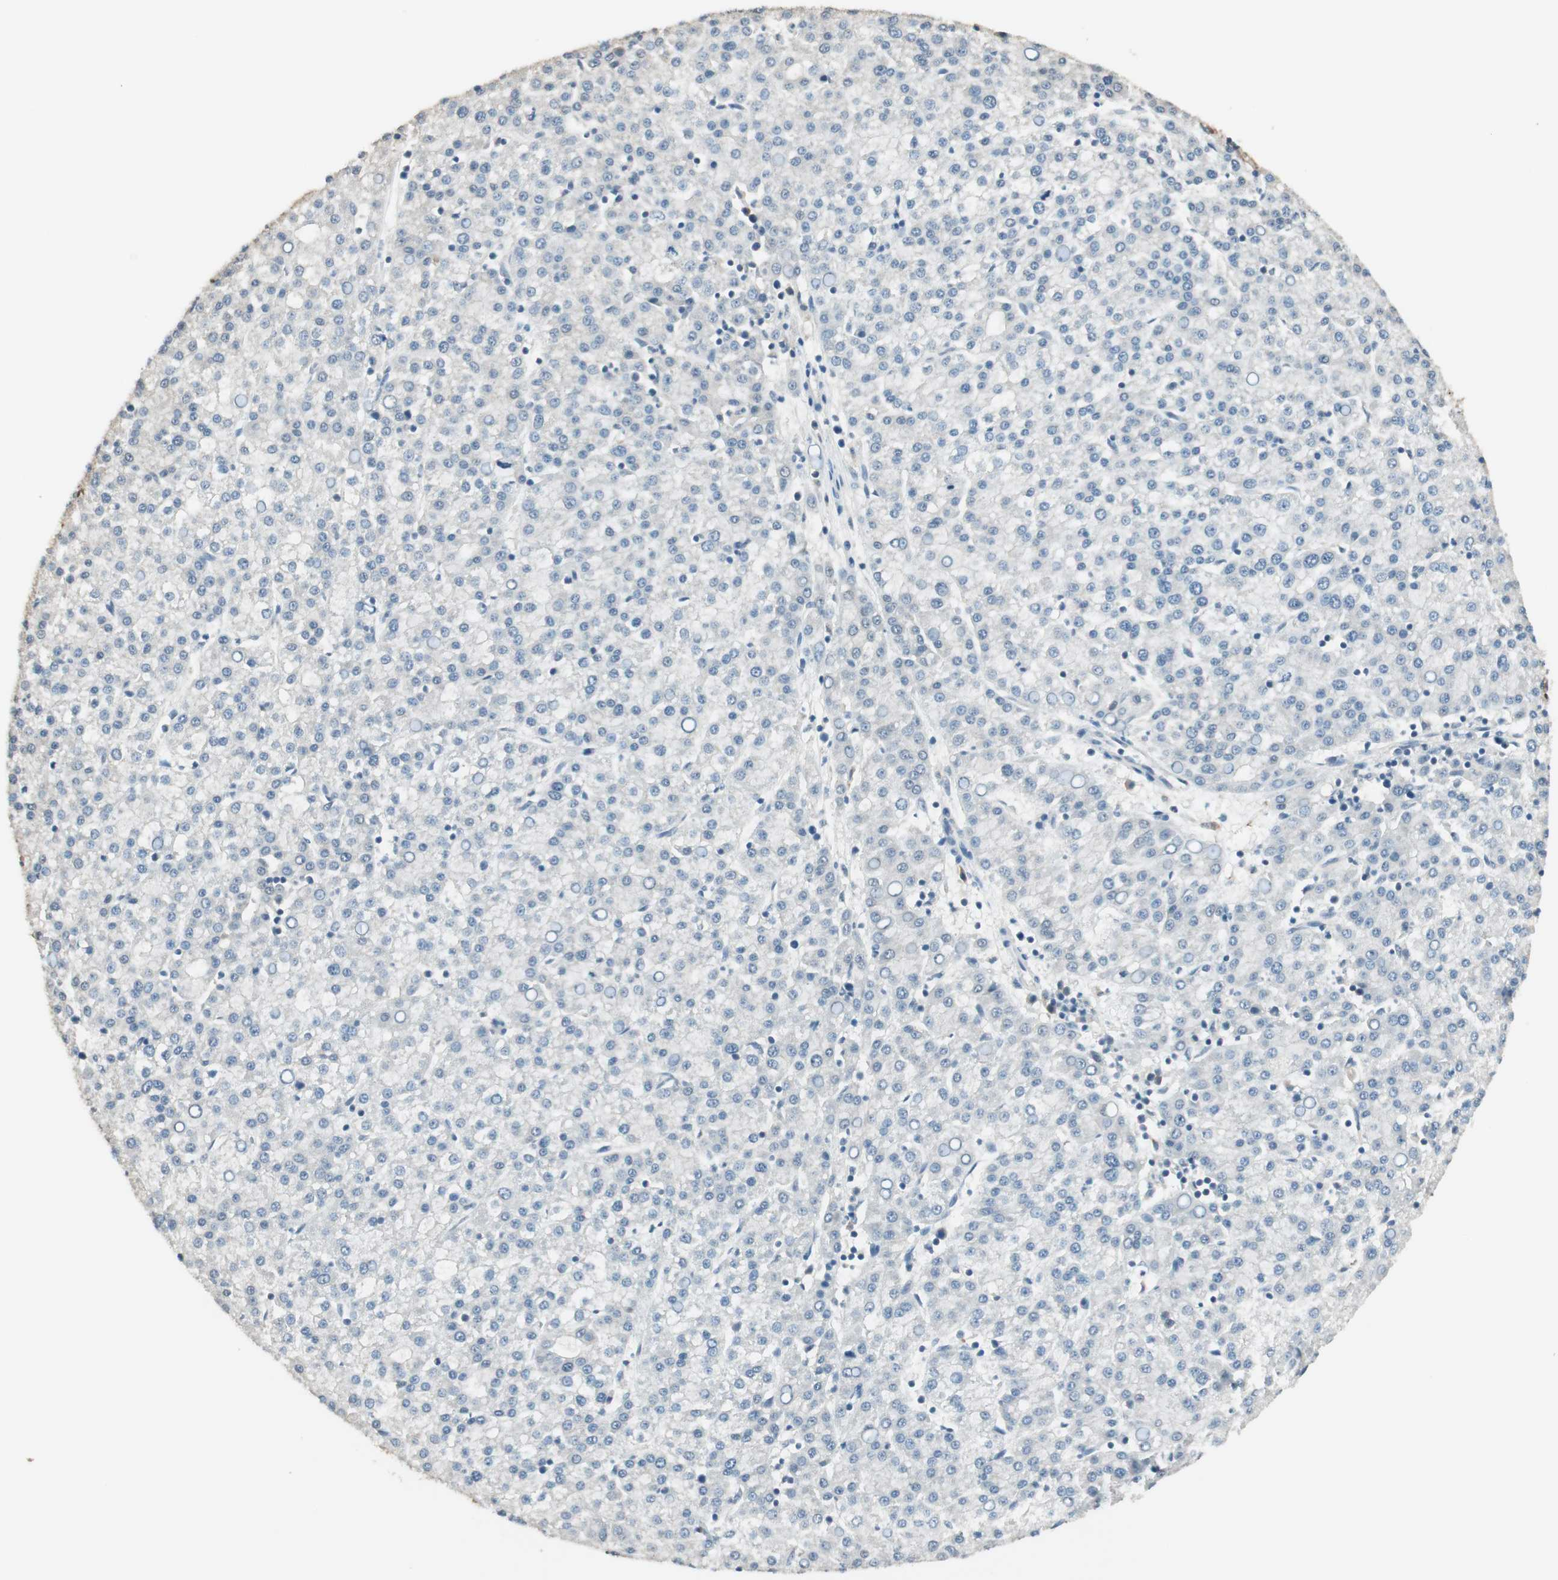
{"staining": {"intensity": "negative", "quantity": "none", "location": "none"}, "tissue": "liver cancer", "cell_type": "Tumor cells", "image_type": "cancer", "snomed": [{"axis": "morphology", "description": "Carcinoma, Hepatocellular, NOS"}, {"axis": "topography", "description": "Liver"}], "caption": "Immunohistochemistry micrograph of human liver cancer stained for a protein (brown), which shows no expression in tumor cells.", "gene": "USP5", "patient": {"sex": "female", "age": 58}}